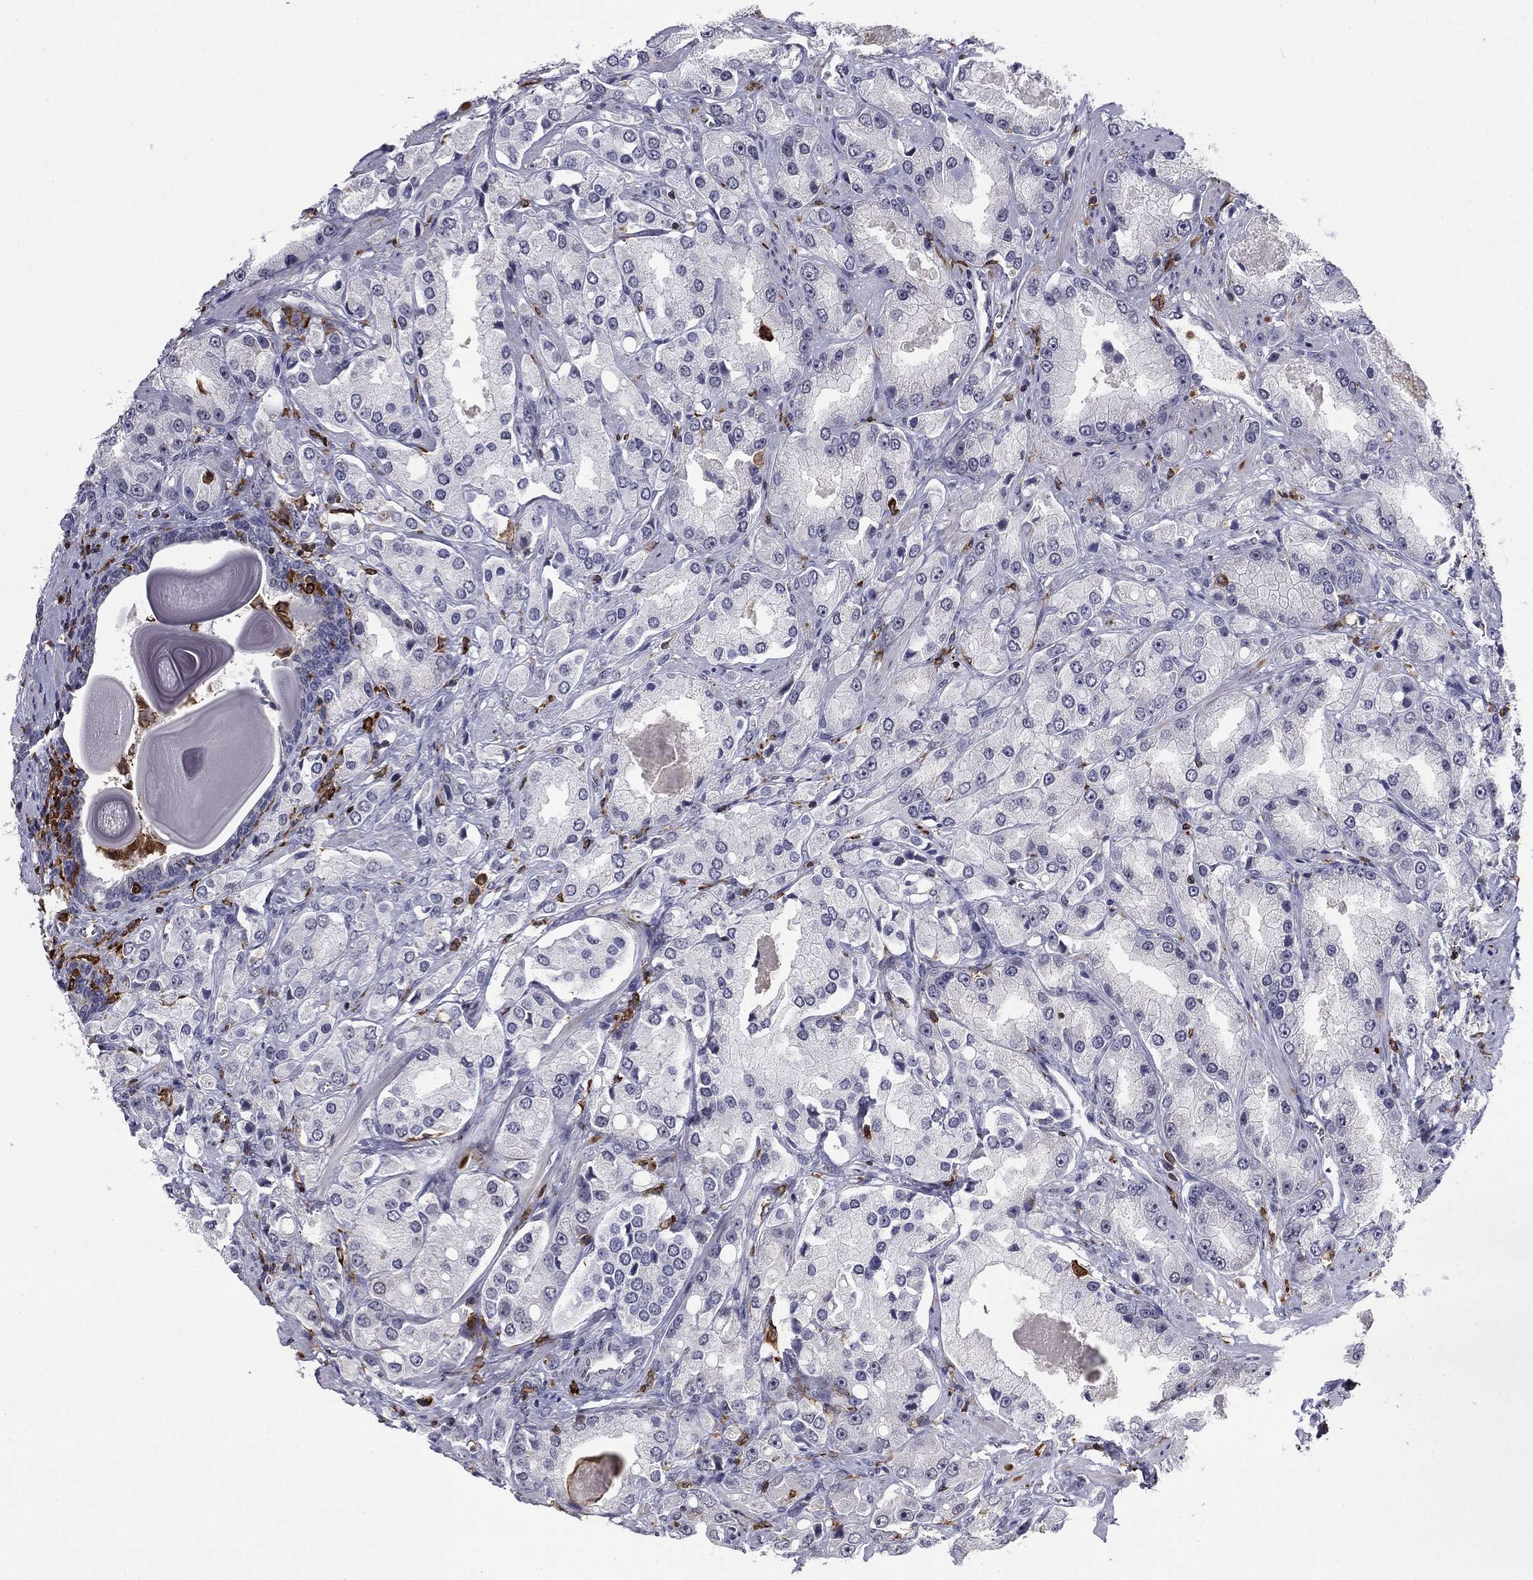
{"staining": {"intensity": "negative", "quantity": "none", "location": "none"}, "tissue": "prostate cancer", "cell_type": "Tumor cells", "image_type": "cancer", "snomed": [{"axis": "morphology", "description": "Adenocarcinoma, NOS"}, {"axis": "topography", "description": "Prostate and seminal vesicle, NOS"}, {"axis": "topography", "description": "Prostate"}], "caption": "DAB immunohistochemical staining of human prostate adenocarcinoma reveals no significant positivity in tumor cells.", "gene": "PLCB2", "patient": {"sex": "male", "age": 64}}